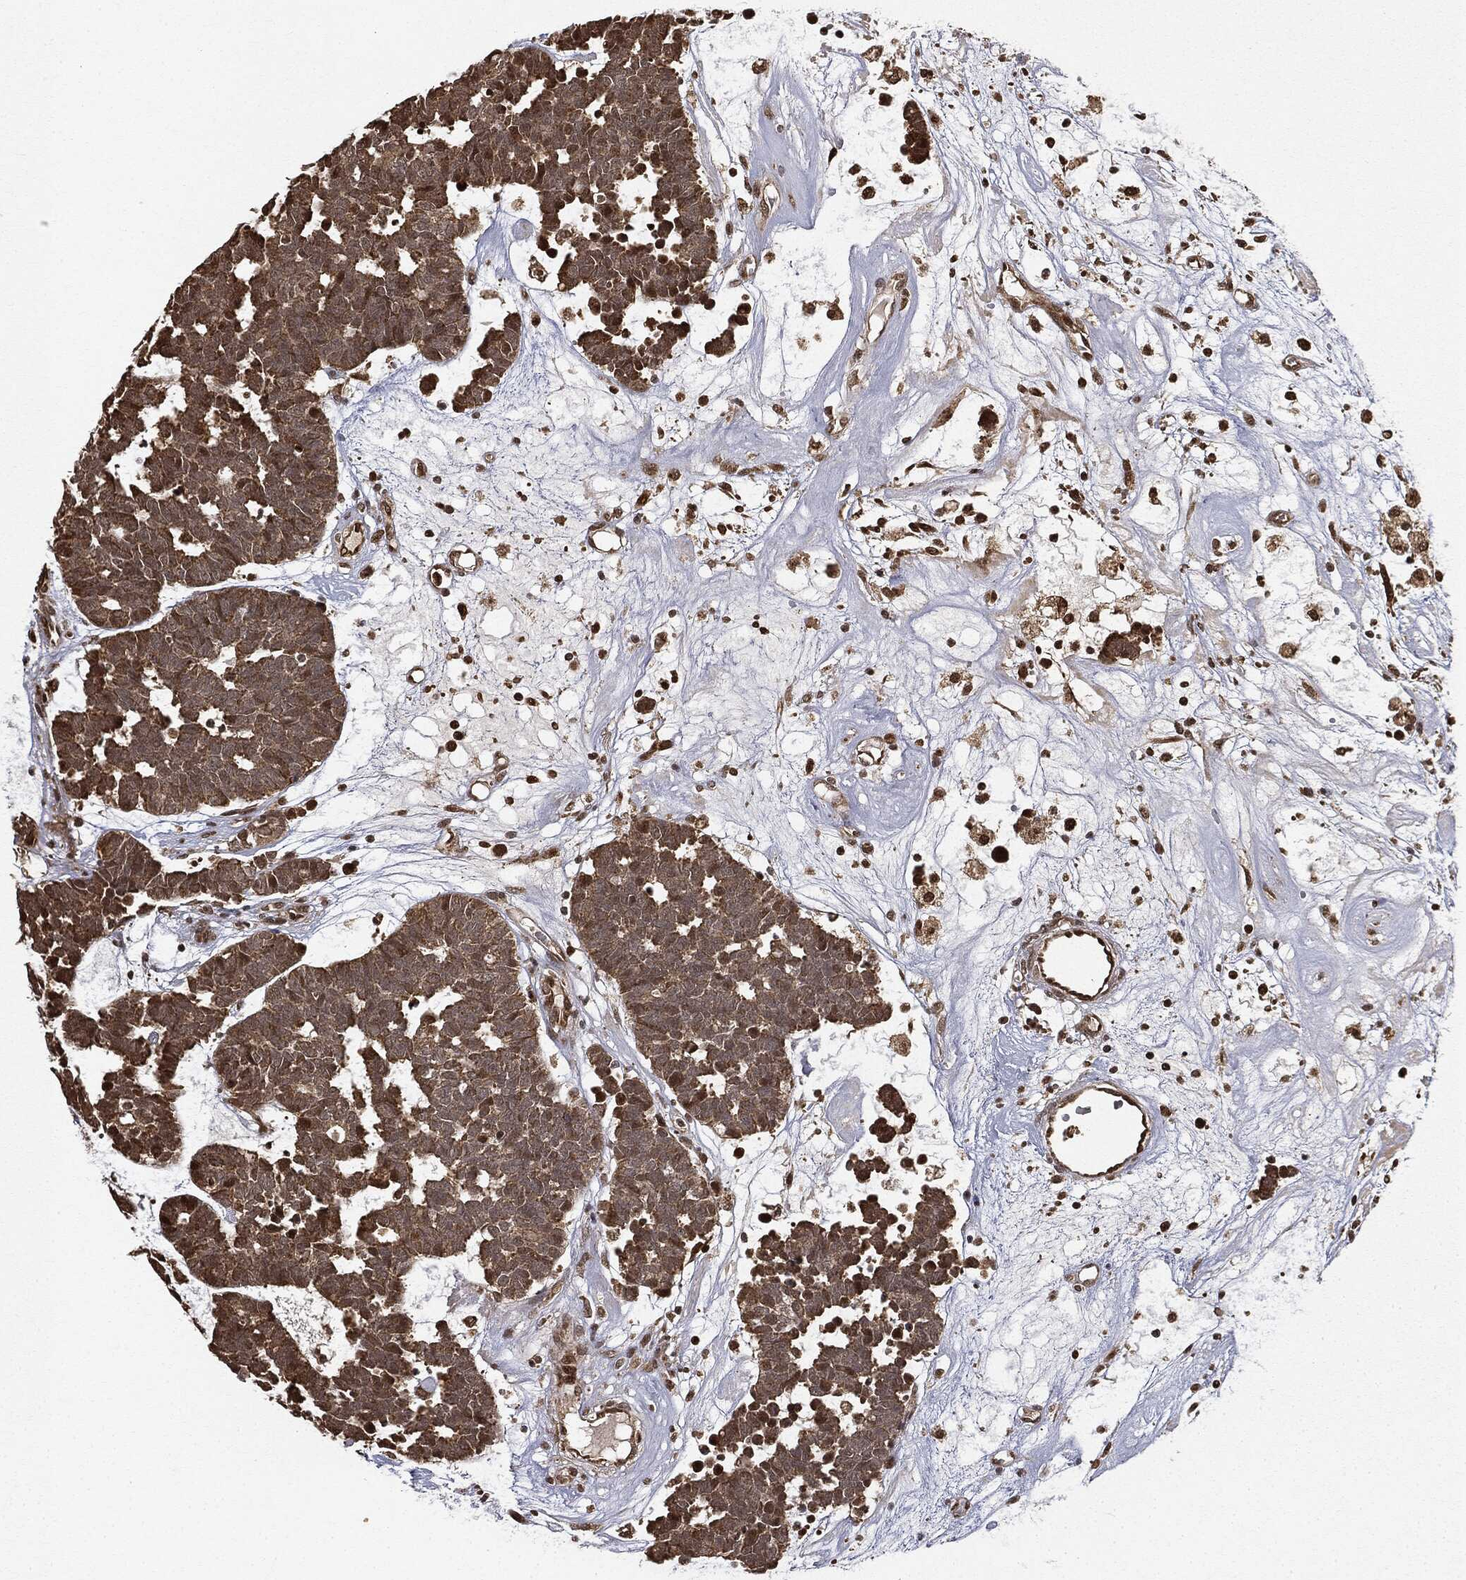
{"staining": {"intensity": "moderate", "quantity": ">75%", "location": "cytoplasmic/membranous,nuclear"}, "tissue": "head and neck cancer", "cell_type": "Tumor cells", "image_type": "cancer", "snomed": [{"axis": "morphology", "description": "Adenocarcinoma, NOS"}, {"axis": "topography", "description": "Head-Neck"}], "caption": "Moderate cytoplasmic/membranous and nuclear protein expression is seen in approximately >75% of tumor cells in head and neck cancer (adenocarcinoma).", "gene": "ZNHIT6", "patient": {"sex": "female", "age": 81}}